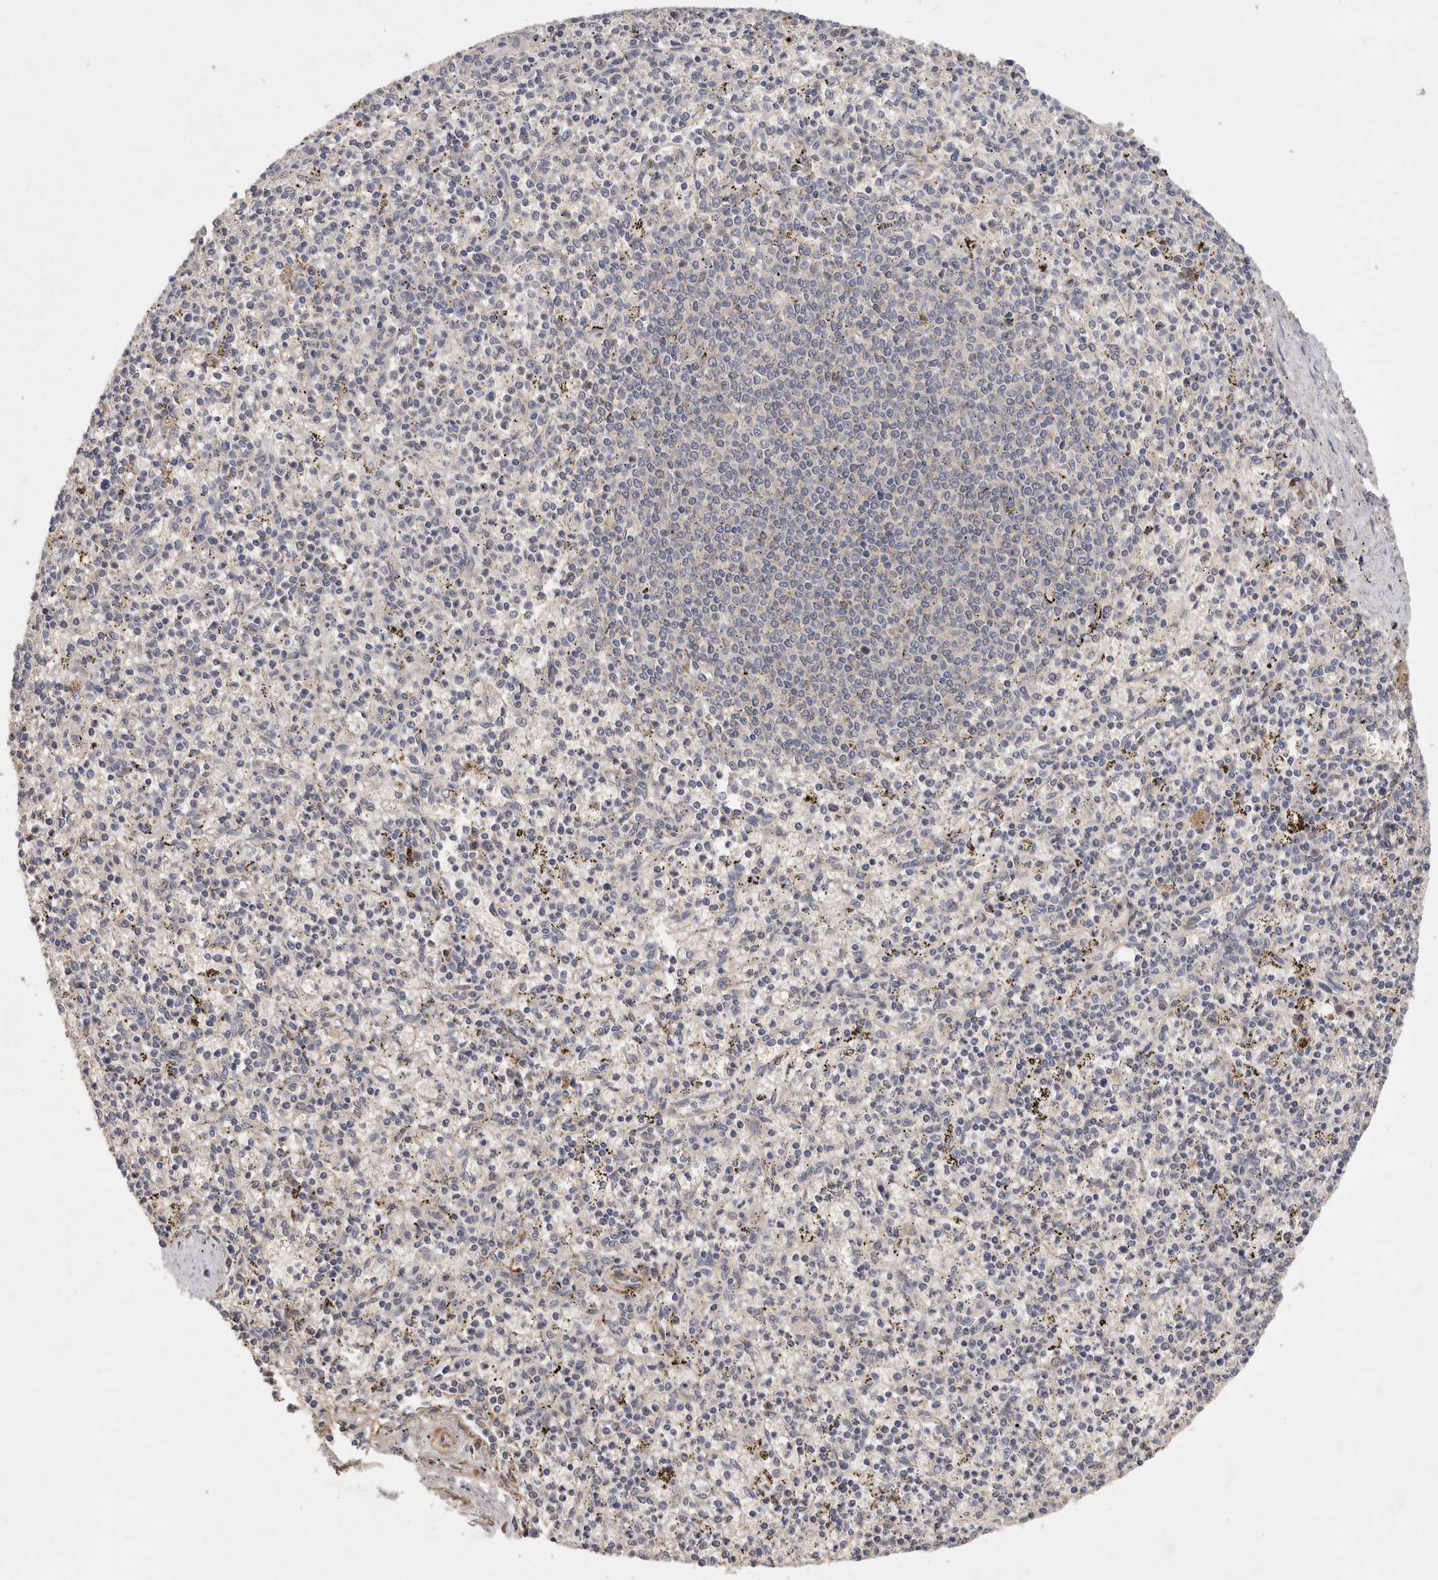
{"staining": {"intensity": "negative", "quantity": "none", "location": "none"}, "tissue": "spleen", "cell_type": "Cells in red pulp", "image_type": "normal", "snomed": [{"axis": "morphology", "description": "Normal tissue, NOS"}, {"axis": "topography", "description": "Spleen"}], "caption": "The histopathology image displays no significant staining in cells in red pulp of spleen. (IHC, brightfield microscopy, high magnification).", "gene": "CFAP298", "patient": {"sex": "male", "age": 72}}